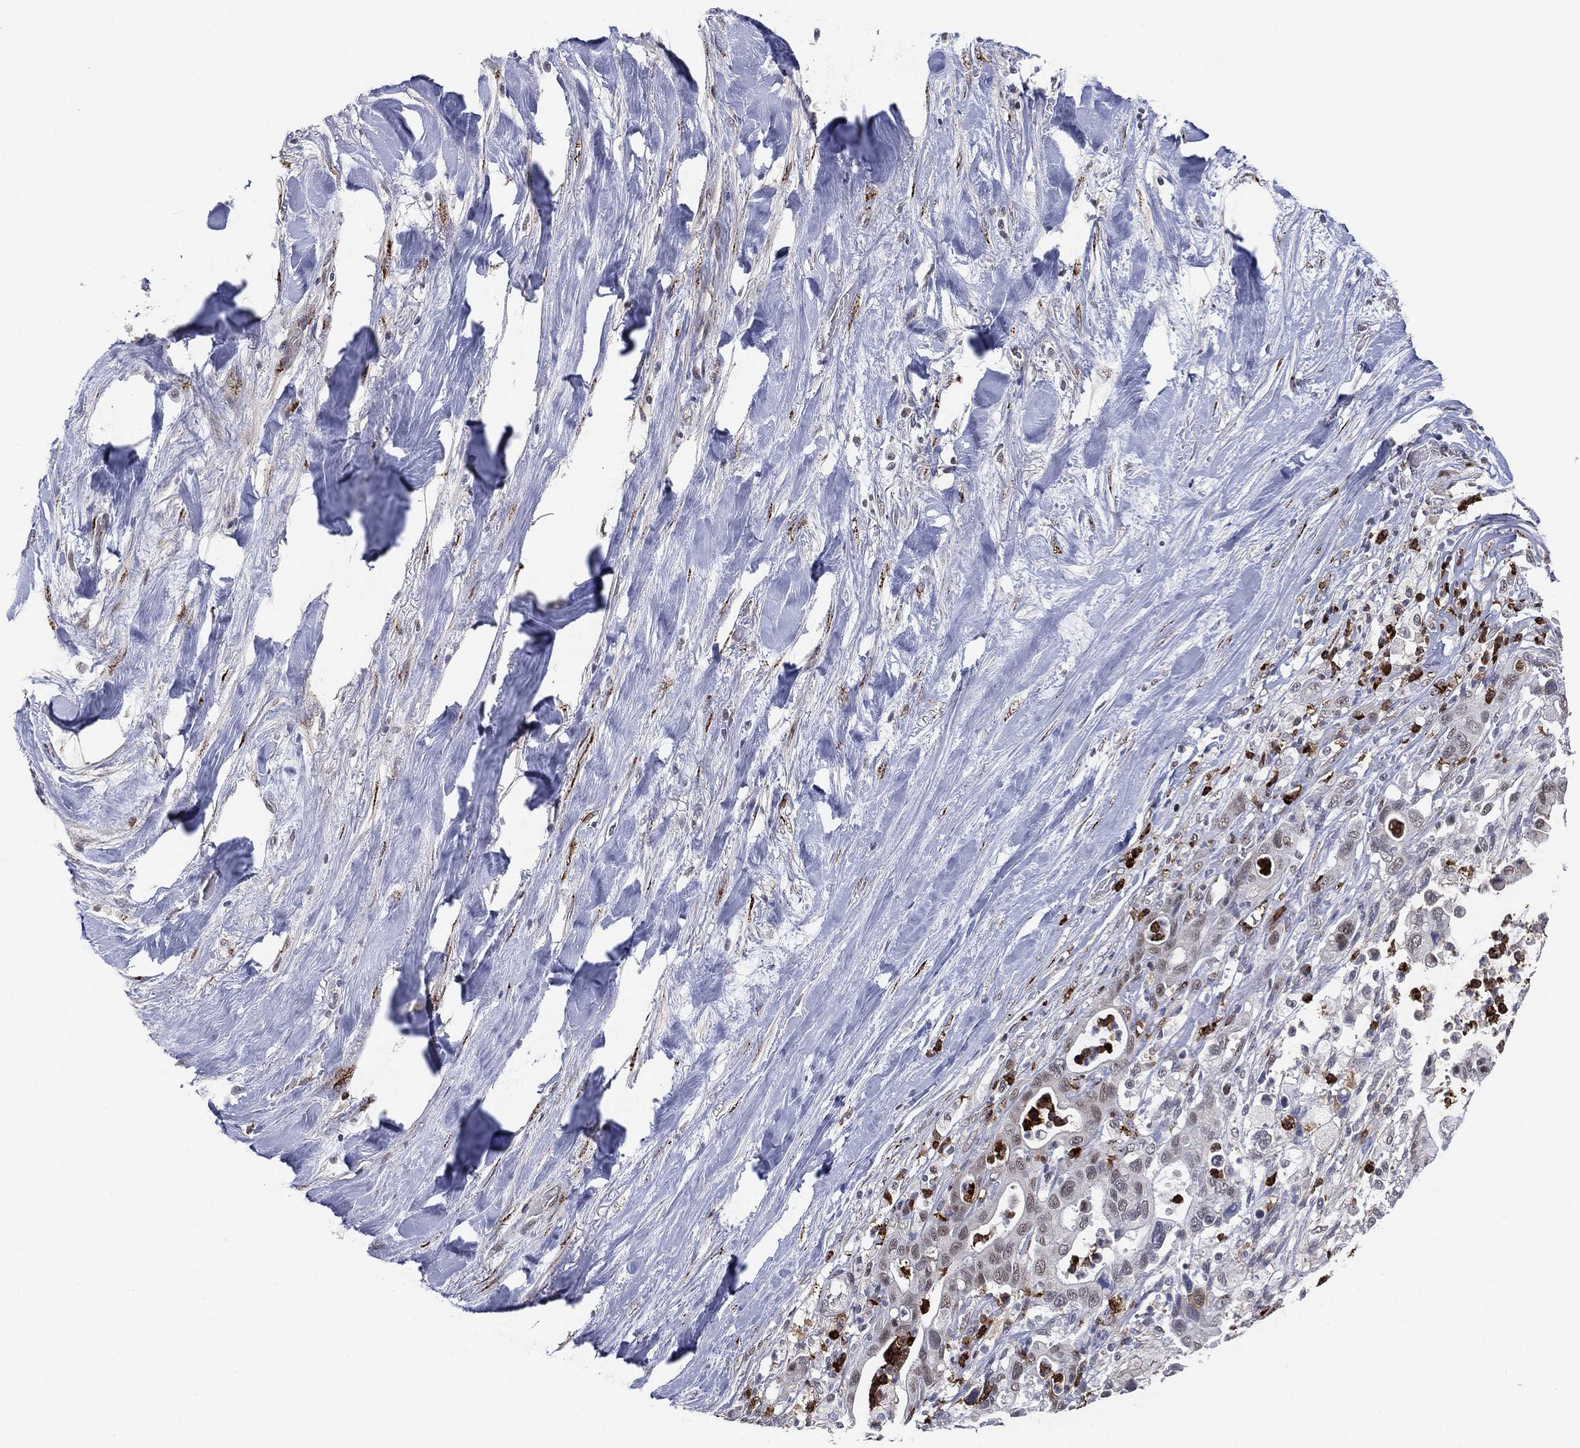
{"staining": {"intensity": "negative", "quantity": "none", "location": "none"}, "tissue": "liver cancer", "cell_type": "Tumor cells", "image_type": "cancer", "snomed": [{"axis": "morphology", "description": "Cholangiocarcinoma"}, {"axis": "topography", "description": "Liver"}], "caption": "Immunohistochemical staining of liver cholangiocarcinoma demonstrates no significant staining in tumor cells. The staining was performed using DAB to visualize the protein expression in brown, while the nuclei were stained in blue with hematoxylin (Magnification: 20x).", "gene": "CD177", "patient": {"sex": "female", "age": 54}}